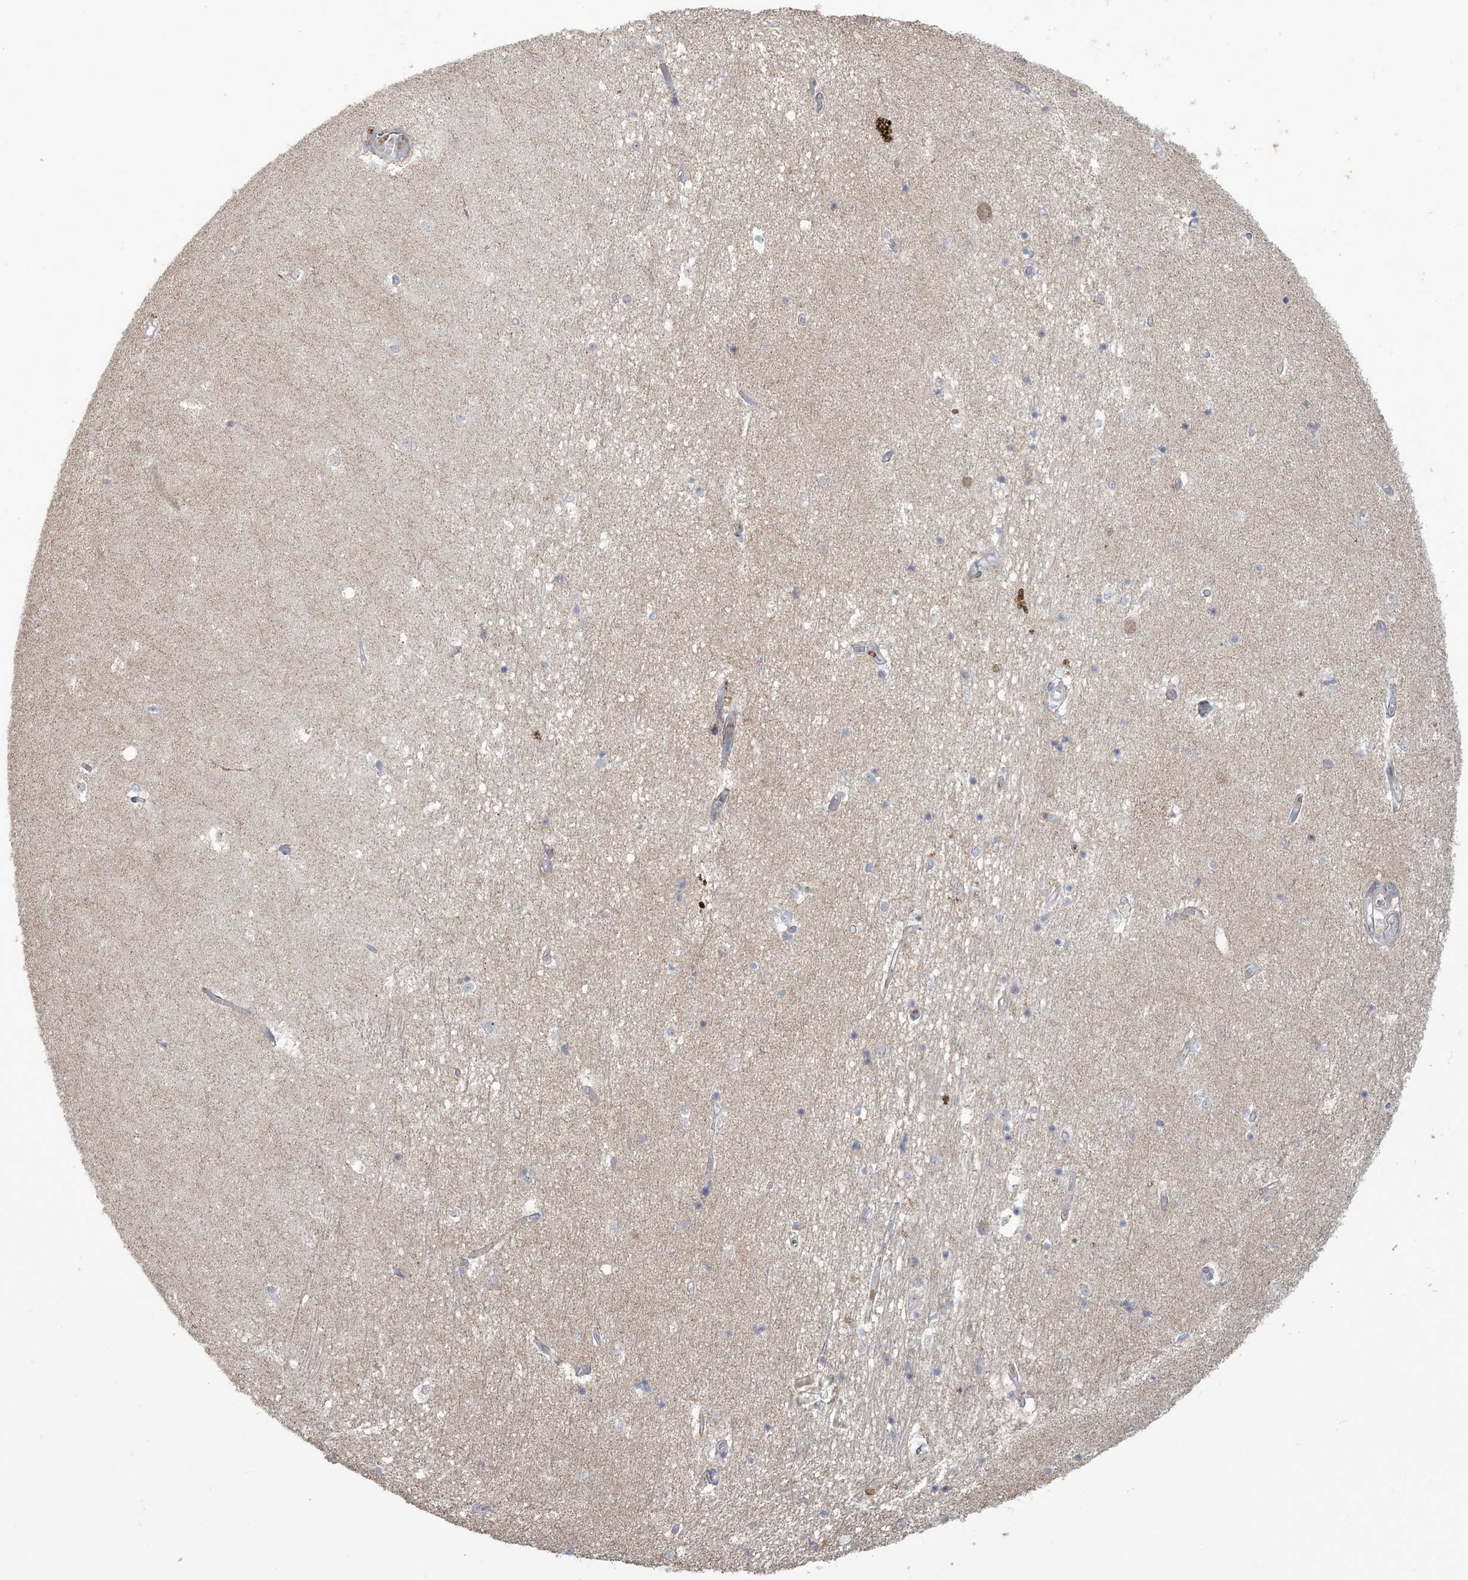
{"staining": {"intensity": "negative", "quantity": "none", "location": "none"}, "tissue": "hippocampus", "cell_type": "Glial cells", "image_type": "normal", "snomed": [{"axis": "morphology", "description": "Normal tissue, NOS"}, {"axis": "topography", "description": "Hippocampus"}], "caption": "A photomicrograph of hippocampus stained for a protein displays no brown staining in glial cells. (Stains: DAB IHC with hematoxylin counter stain, Microscopy: brightfield microscopy at high magnification).", "gene": "KLHL18", "patient": {"sex": "male", "age": 45}}